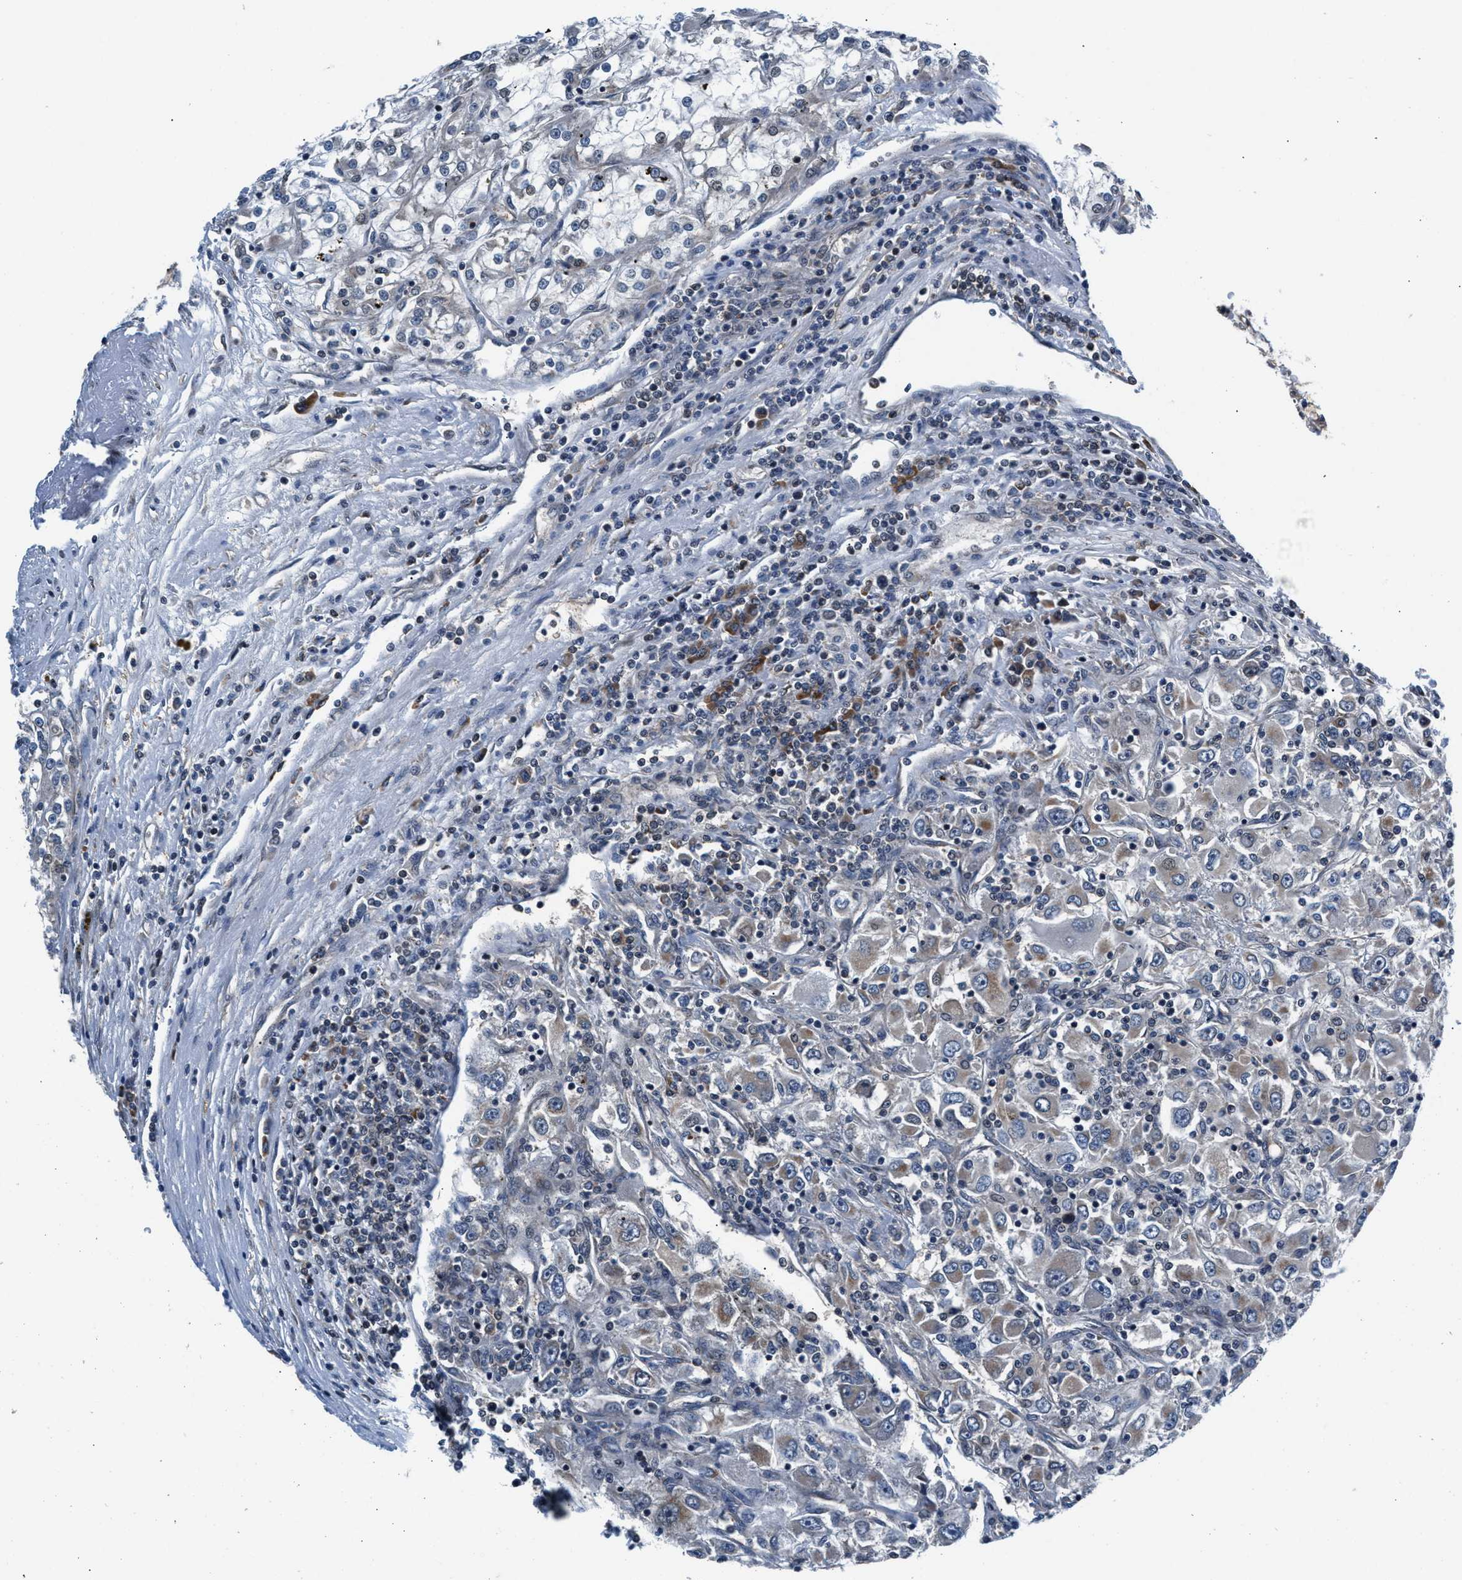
{"staining": {"intensity": "weak", "quantity": "25%-75%", "location": "cytoplasmic/membranous"}, "tissue": "renal cancer", "cell_type": "Tumor cells", "image_type": "cancer", "snomed": [{"axis": "morphology", "description": "Adenocarcinoma, NOS"}, {"axis": "topography", "description": "Kidney"}], "caption": "Renal cancer stained for a protein demonstrates weak cytoplasmic/membranous positivity in tumor cells. The staining was performed using DAB (3,3'-diaminobenzidine), with brown indicating positive protein expression. Nuclei are stained blue with hematoxylin.", "gene": "PRPSAP2", "patient": {"sex": "female", "age": 52}}